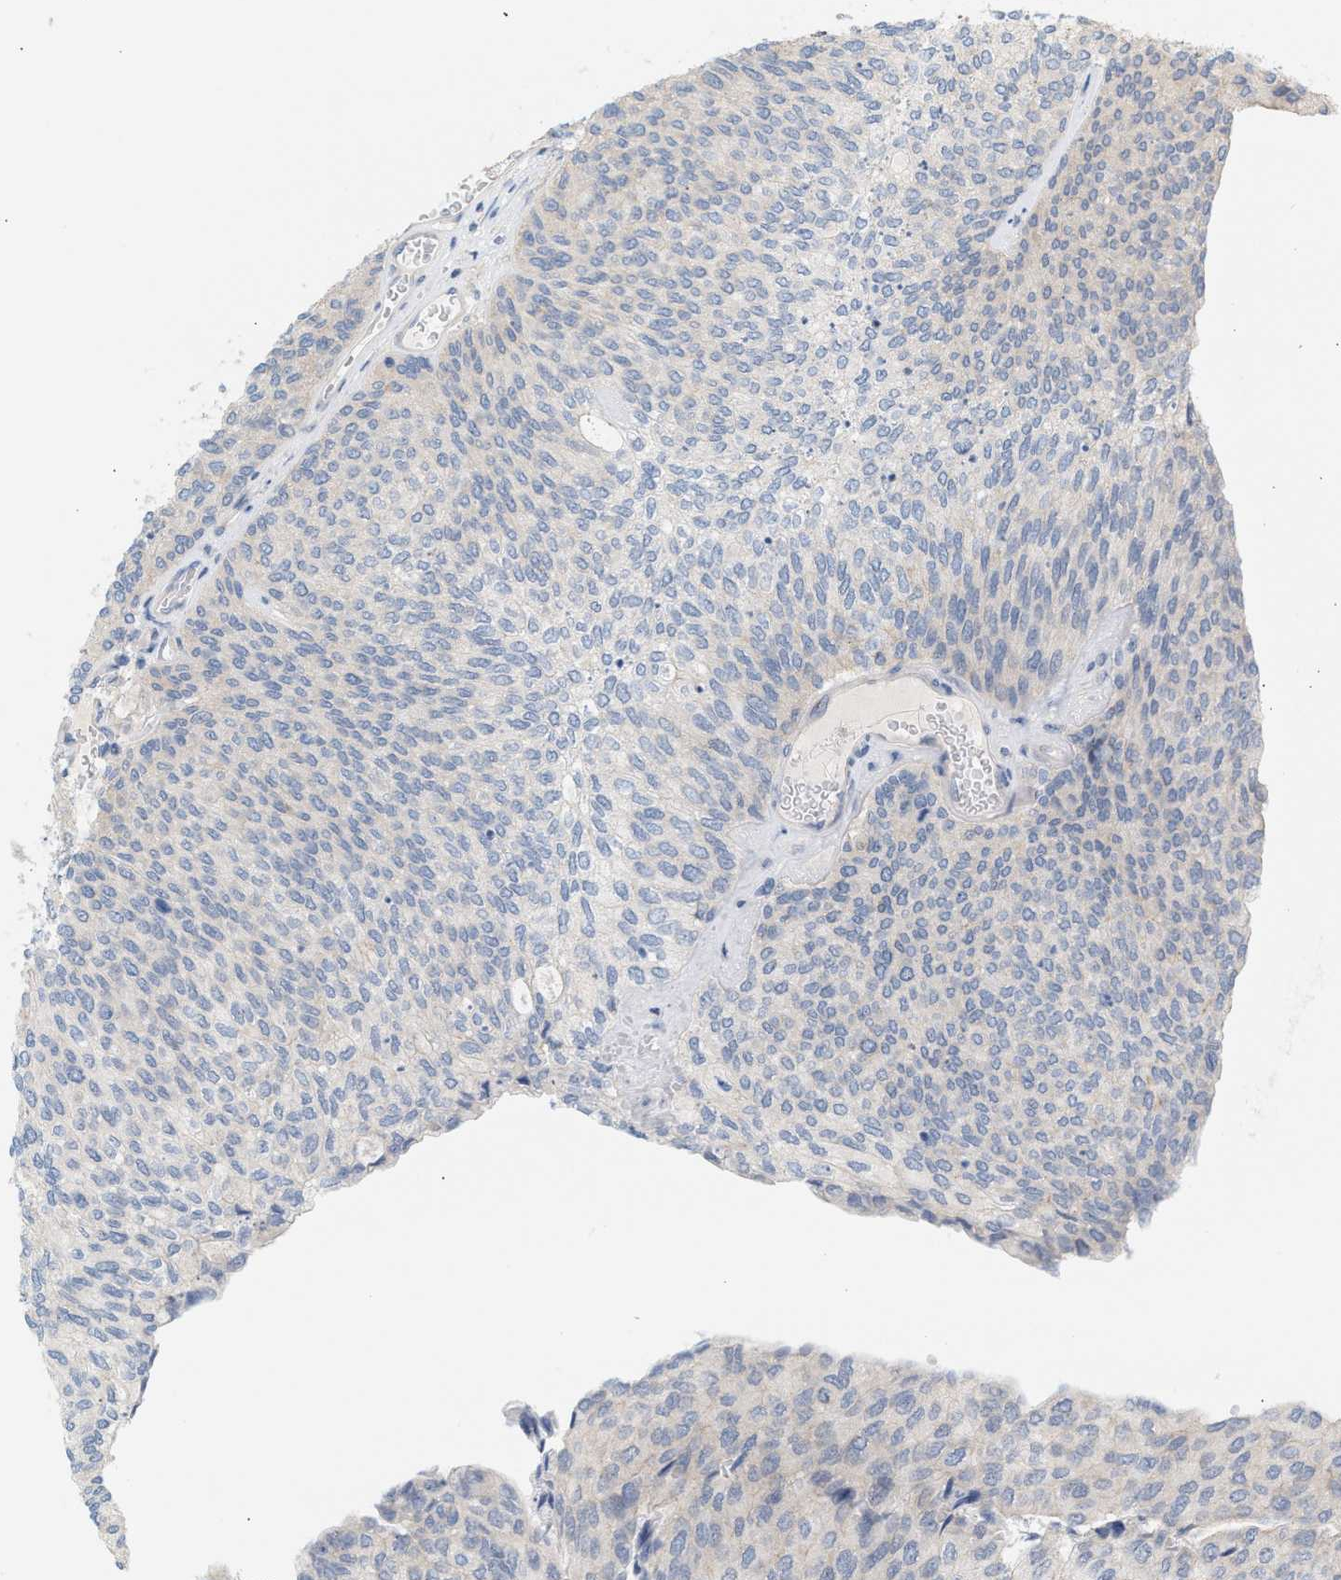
{"staining": {"intensity": "negative", "quantity": "none", "location": "none"}, "tissue": "urothelial cancer", "cell_type": "Tumor cells", "image_type": "cancer", "snomed": [{"axis": "morphology", "description": "Urothelial carcinoma, Low grade"}, {"axis": "topography", "description": "Urinary bladder"}], "caption": "Tumor cells show no significant expression in urothelial carcinoma (low-grade).", "gene": "LRCH1", "patient": {"sex": "female", "age": 79}}